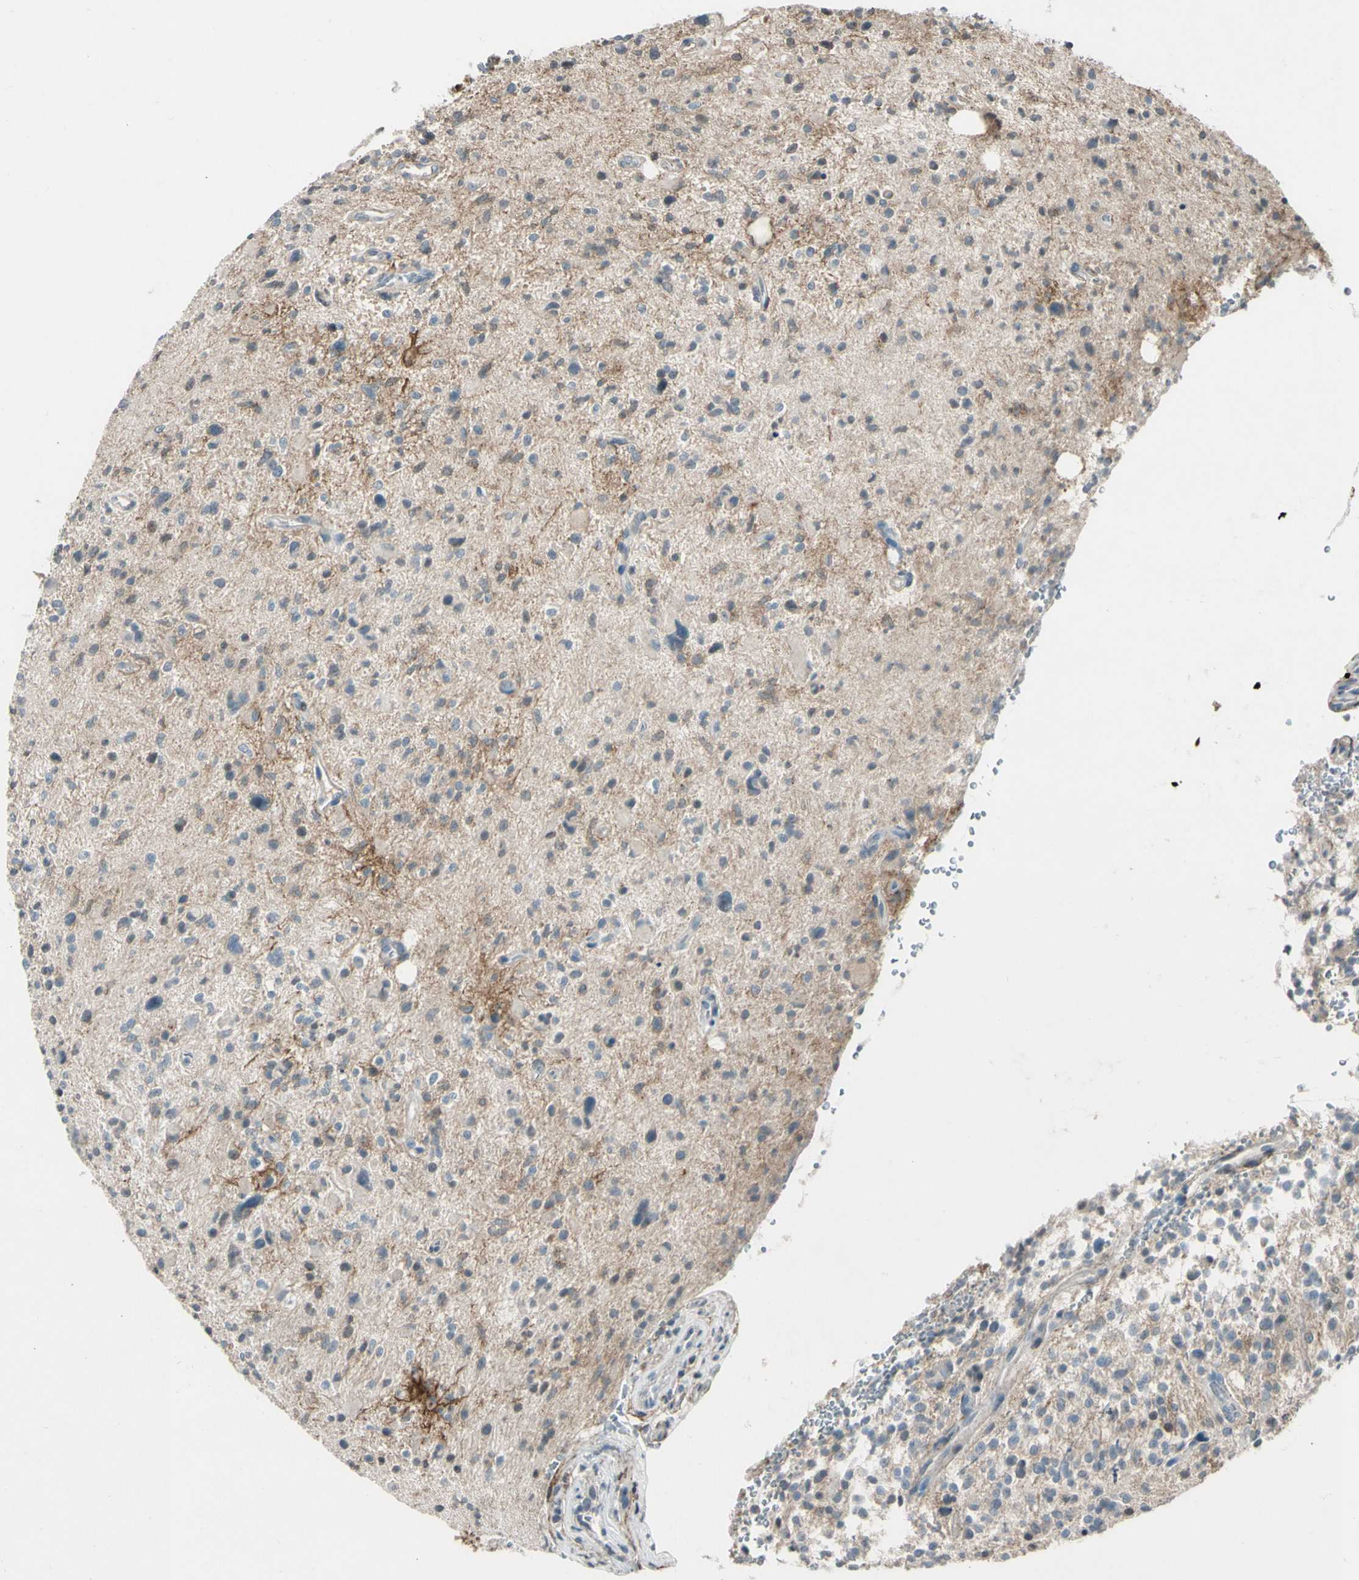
{"staining": {"intensity": "negative", "quantity": "none", "location": "none"}, "tissue": "glioma", "cell_type": "Tumor cells", "image_type": "cancer", "snomed": [{"axis": "morphology", "description": "Glioma, malignant, High grade"}, {"axis": "topography", "description": "Brain"}], "caption": "Glioma stained for a protein using immunohistochemistry (IHC) reveals no positivity tumor cells.", "gene": "PDPN", "patient": {"sex": "male", "age": 48}}